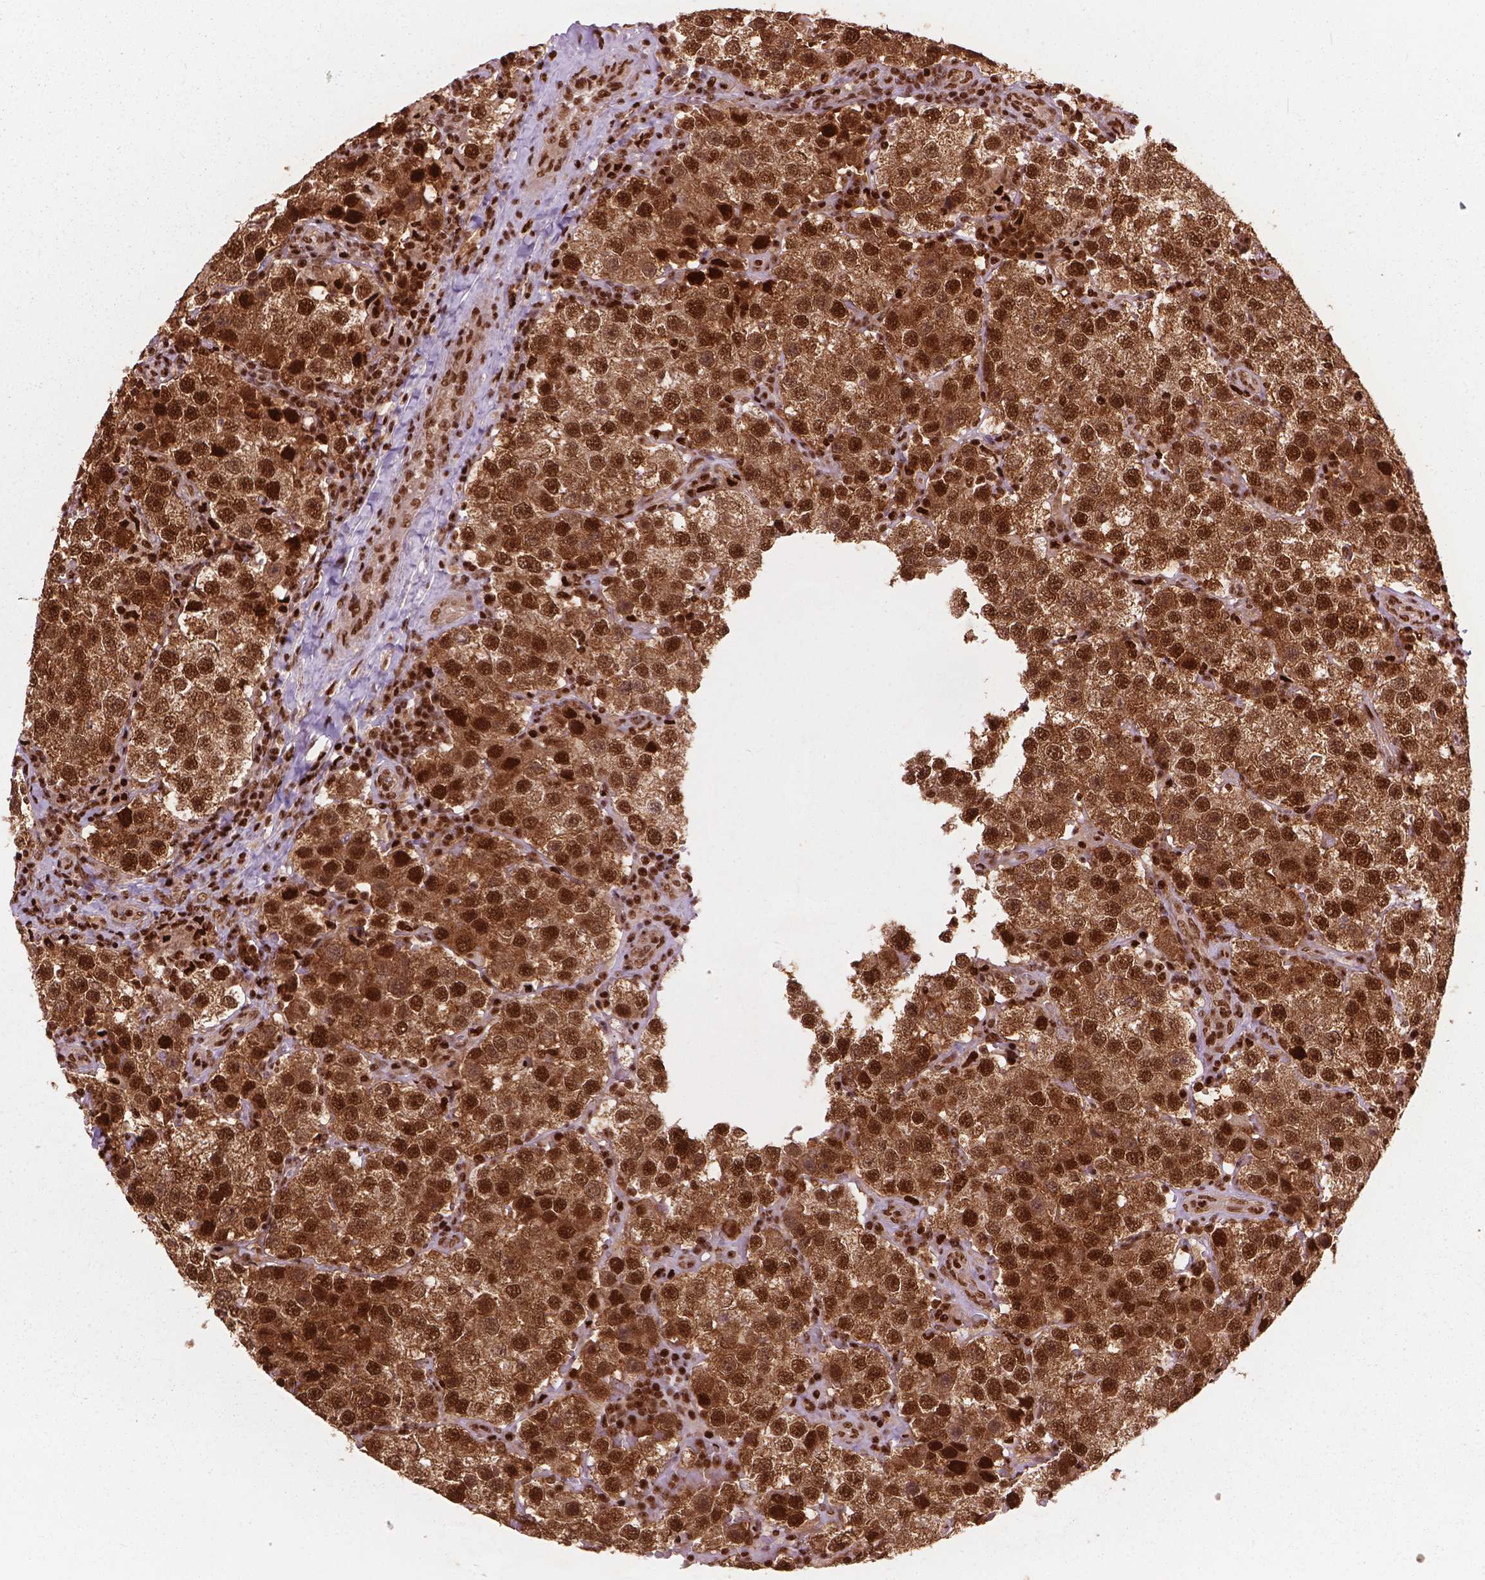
{"staining": {"intensity": "moderate", "quantity": ">75%", "location": "cytoplasmic/membranous,nuclear"}, "tissue": "testis cancer", "cell_type": "Tumor cells", "image_type": "cancer", "snomed": [{"axis": "morphology", "description": "Seminoma, NOS"}, {"axis": "topography", "description": "Testis"}], "caption": "Testis cancer (seminoma) tissue exhibits moderate cytoplasmic/membranous and nuclear staining in about >75% of tumor cells", "gene": "ANP32B", "patient": {"sex": "male", "age": 37}}